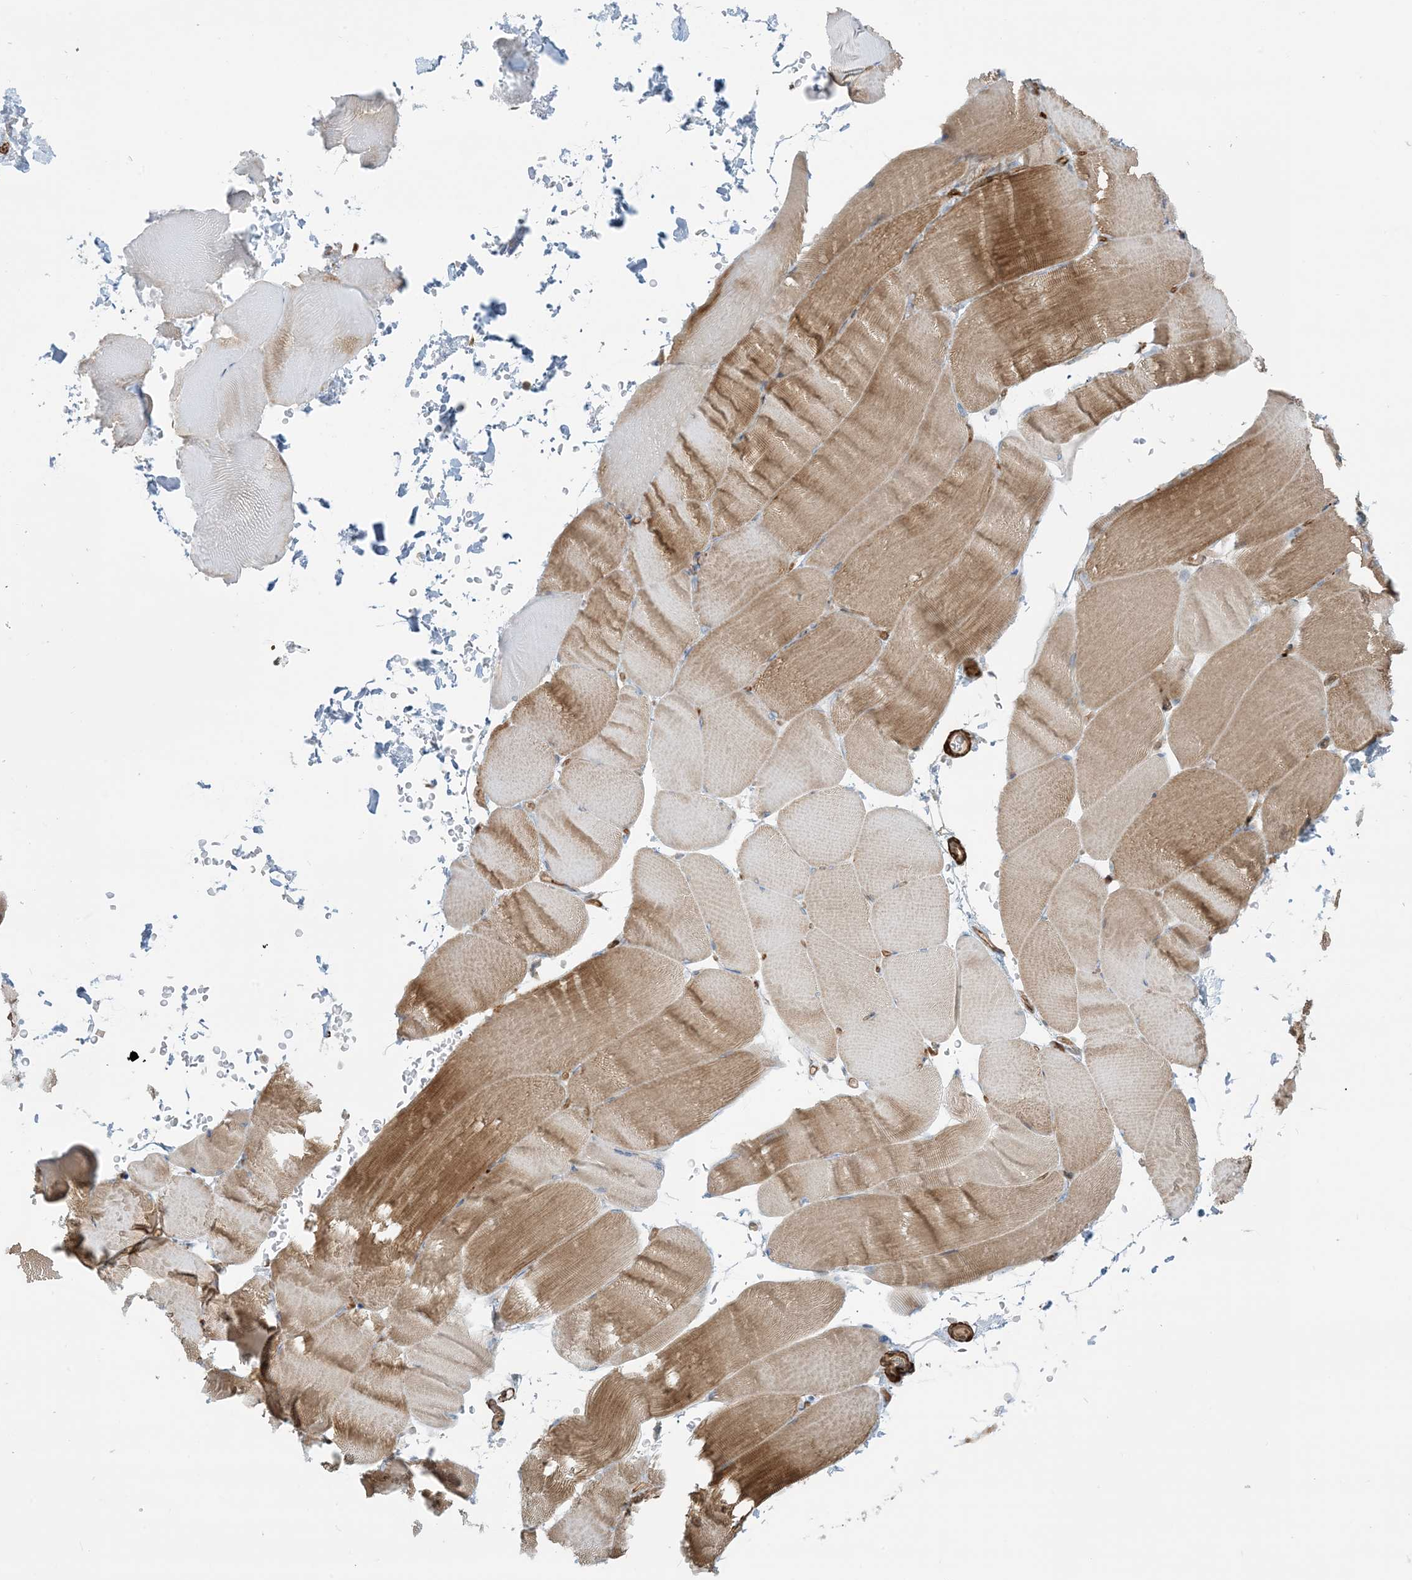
{"staining": {"intensity": "moderate", "quantity": "25%-75%", "location": "cytoplasmic/membranous"}, "tissue": "skeletal muscle", "cell_type": "Myocytes", "image_type": "normal", "snomed": [{"axis": "morphology", "description": "Normal tissue, NOS"}, {"axis": "topography", "description": "Skeletal muscle"}, {"axis": "topography", "description": "Parathyroid gland"}], "caption": "Approximately 25%-75% of myocytes in benign skeletal muscle show moderate cytoplasmic/membranous protein expression as visualized by brown immunohistochemical staining.", "gene": "PPM1F", "patient": {"sex": "female", "age": 37}}